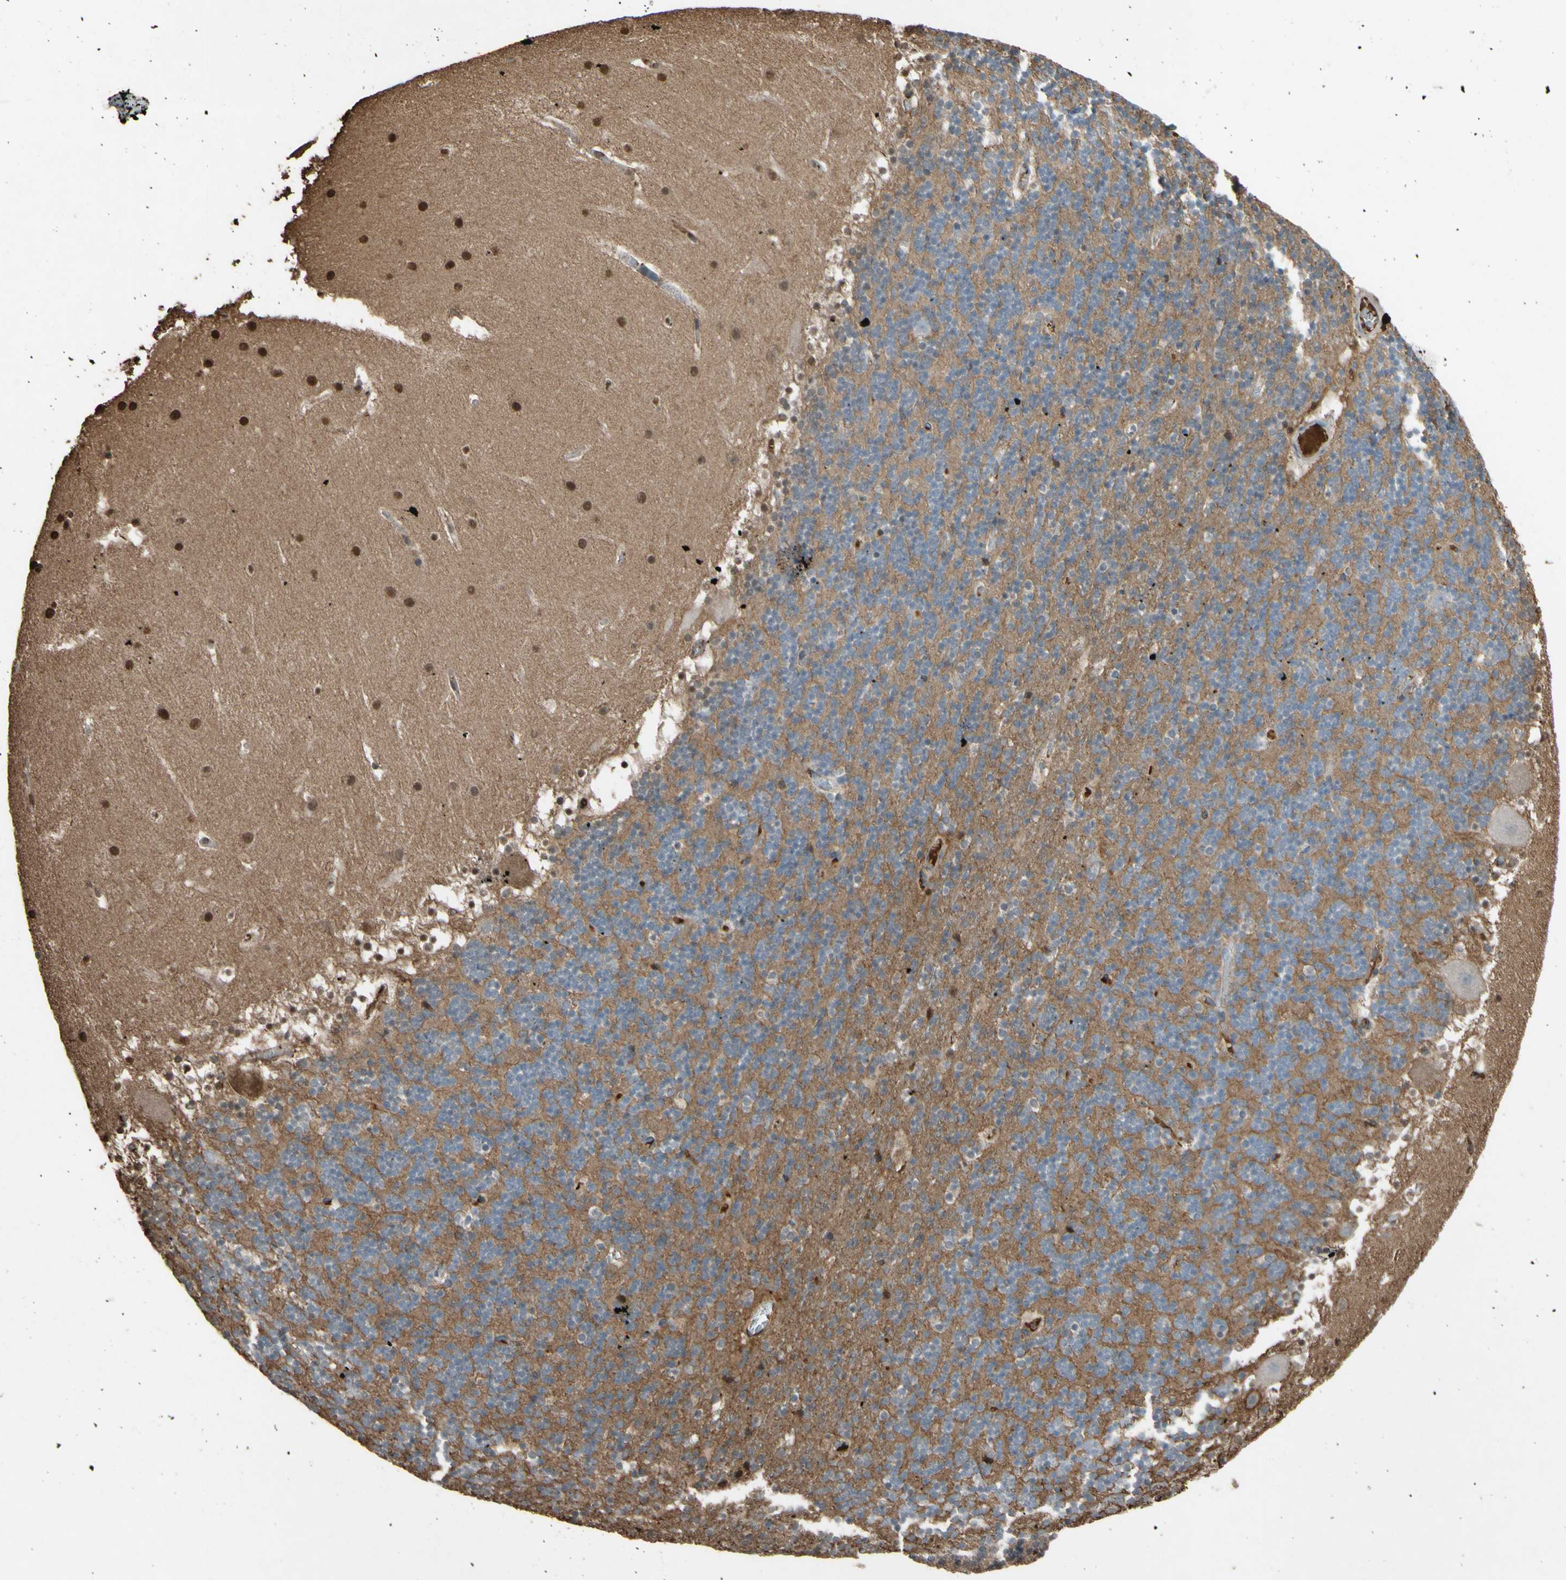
{"staining": {"intensity": "moderate", "quantity": "<25%", "location": "cytoplasmic/membranous"}, "tissue": "cerebellum", "cell_type": "Cells in granular layer", "image_type": "normal", "snomed": [{"axis": "morphology", "description": "Normal tissue, NOS"}, {"axis": "topography", "description": "Cerebellum"}], "caption": "Cells in granular layer show low levels of moderate cytoplasmic/membranous positivity in approximately <25% of cells in normal cerebellum.", "gene": "PTGDS", "patient": {"sex": "male", "age": 45}}